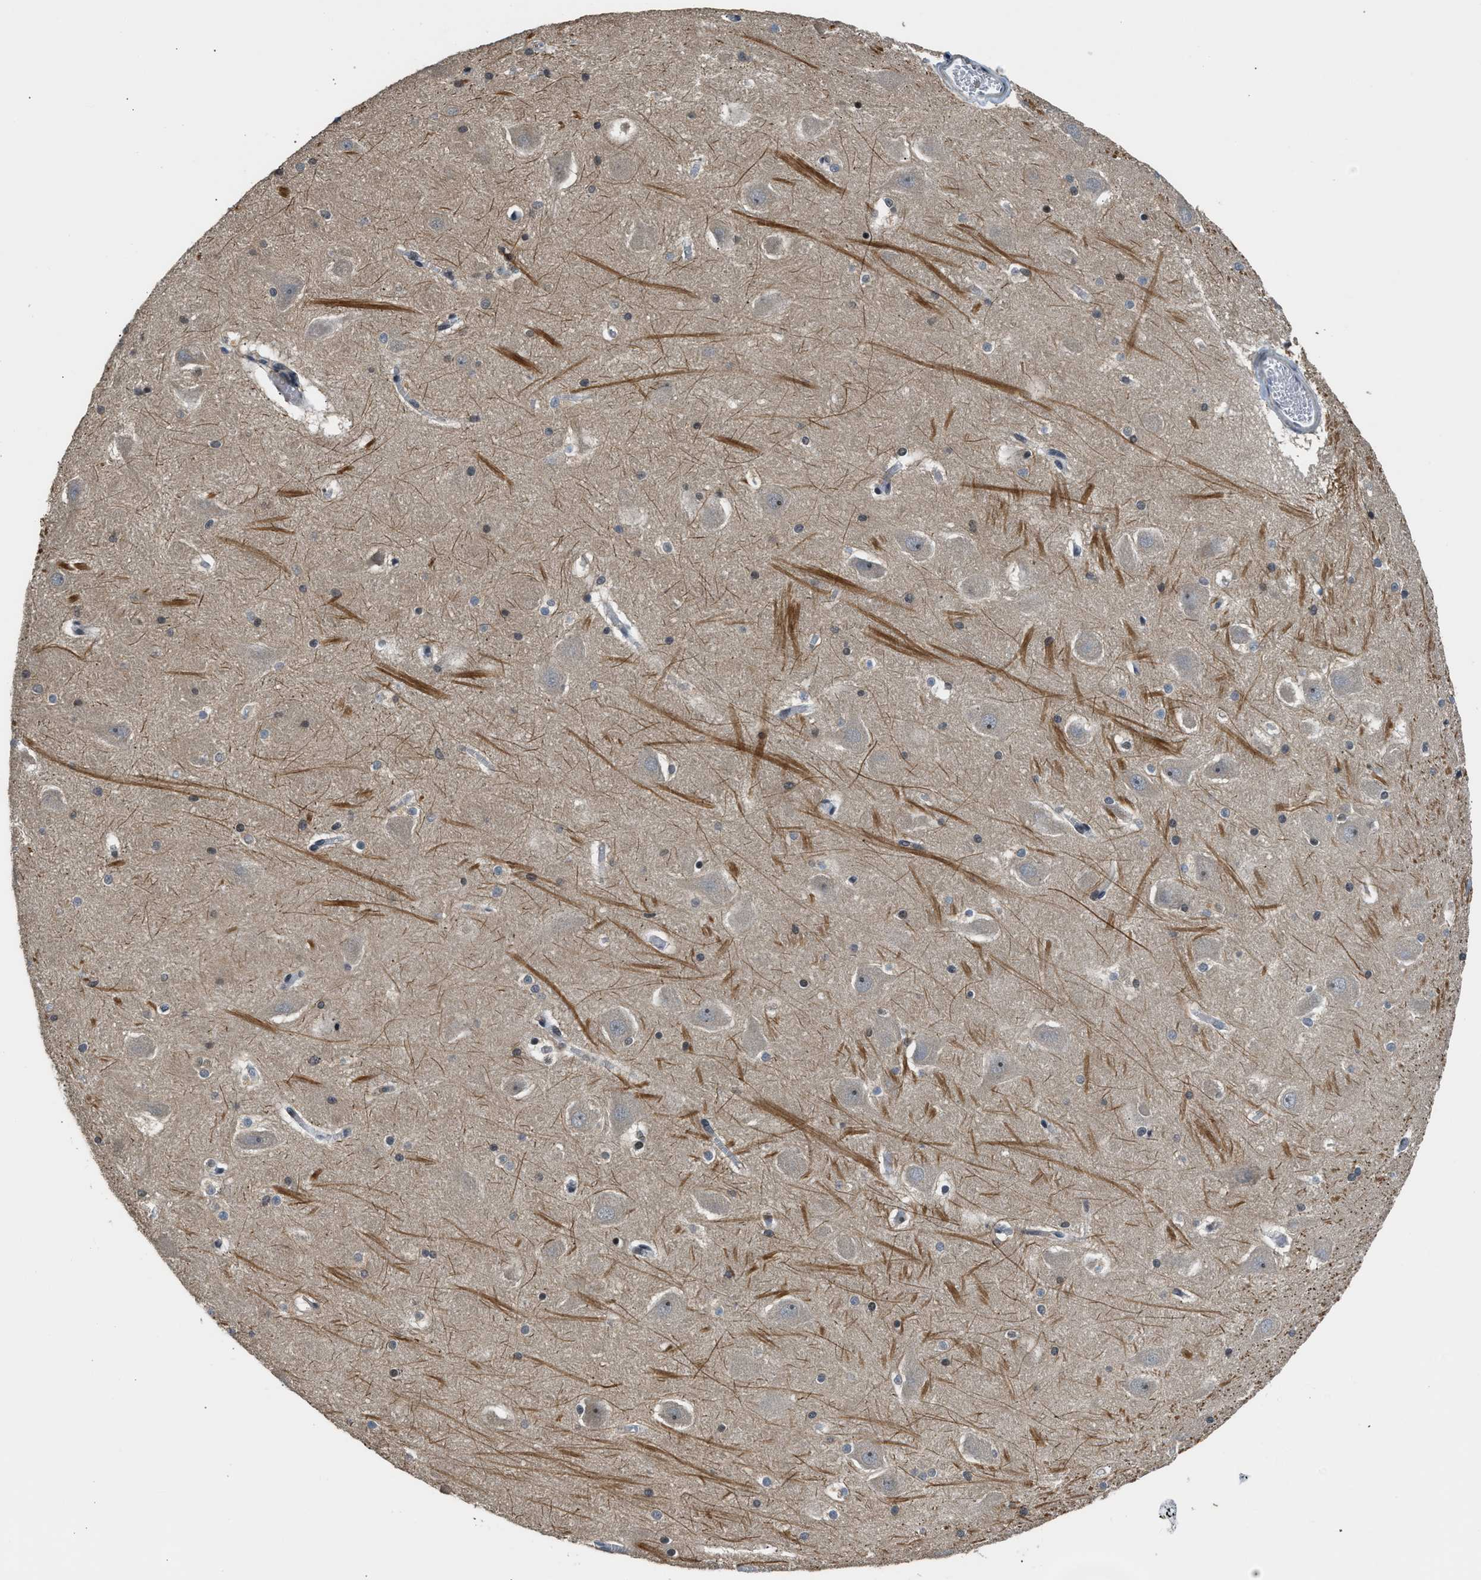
{"staining": {"intensity": "moderate", "quantity": "25%-75%", "location": "nuclear"}, "tissue": "hippocampus", "cell_type": "Glial cells", "image_type": "normal", "snomed": [{"axis": "morphology", "description": "Normal tissue, NOS"}, {"axis": "topography", "description": "Hippocampus"}], "caption": "Immunohistochemical staining of benign hippocampus displays medium levels of moderate nuclear positivity in approximately 25%-75% of glial cells. The staining is performed using DAB brown chromogen to label protein expression. The nuclei are counter-stained blue using hematoxylin.", "gene": "MTMR1", "patient": {"sex": "male", "age": 45}}